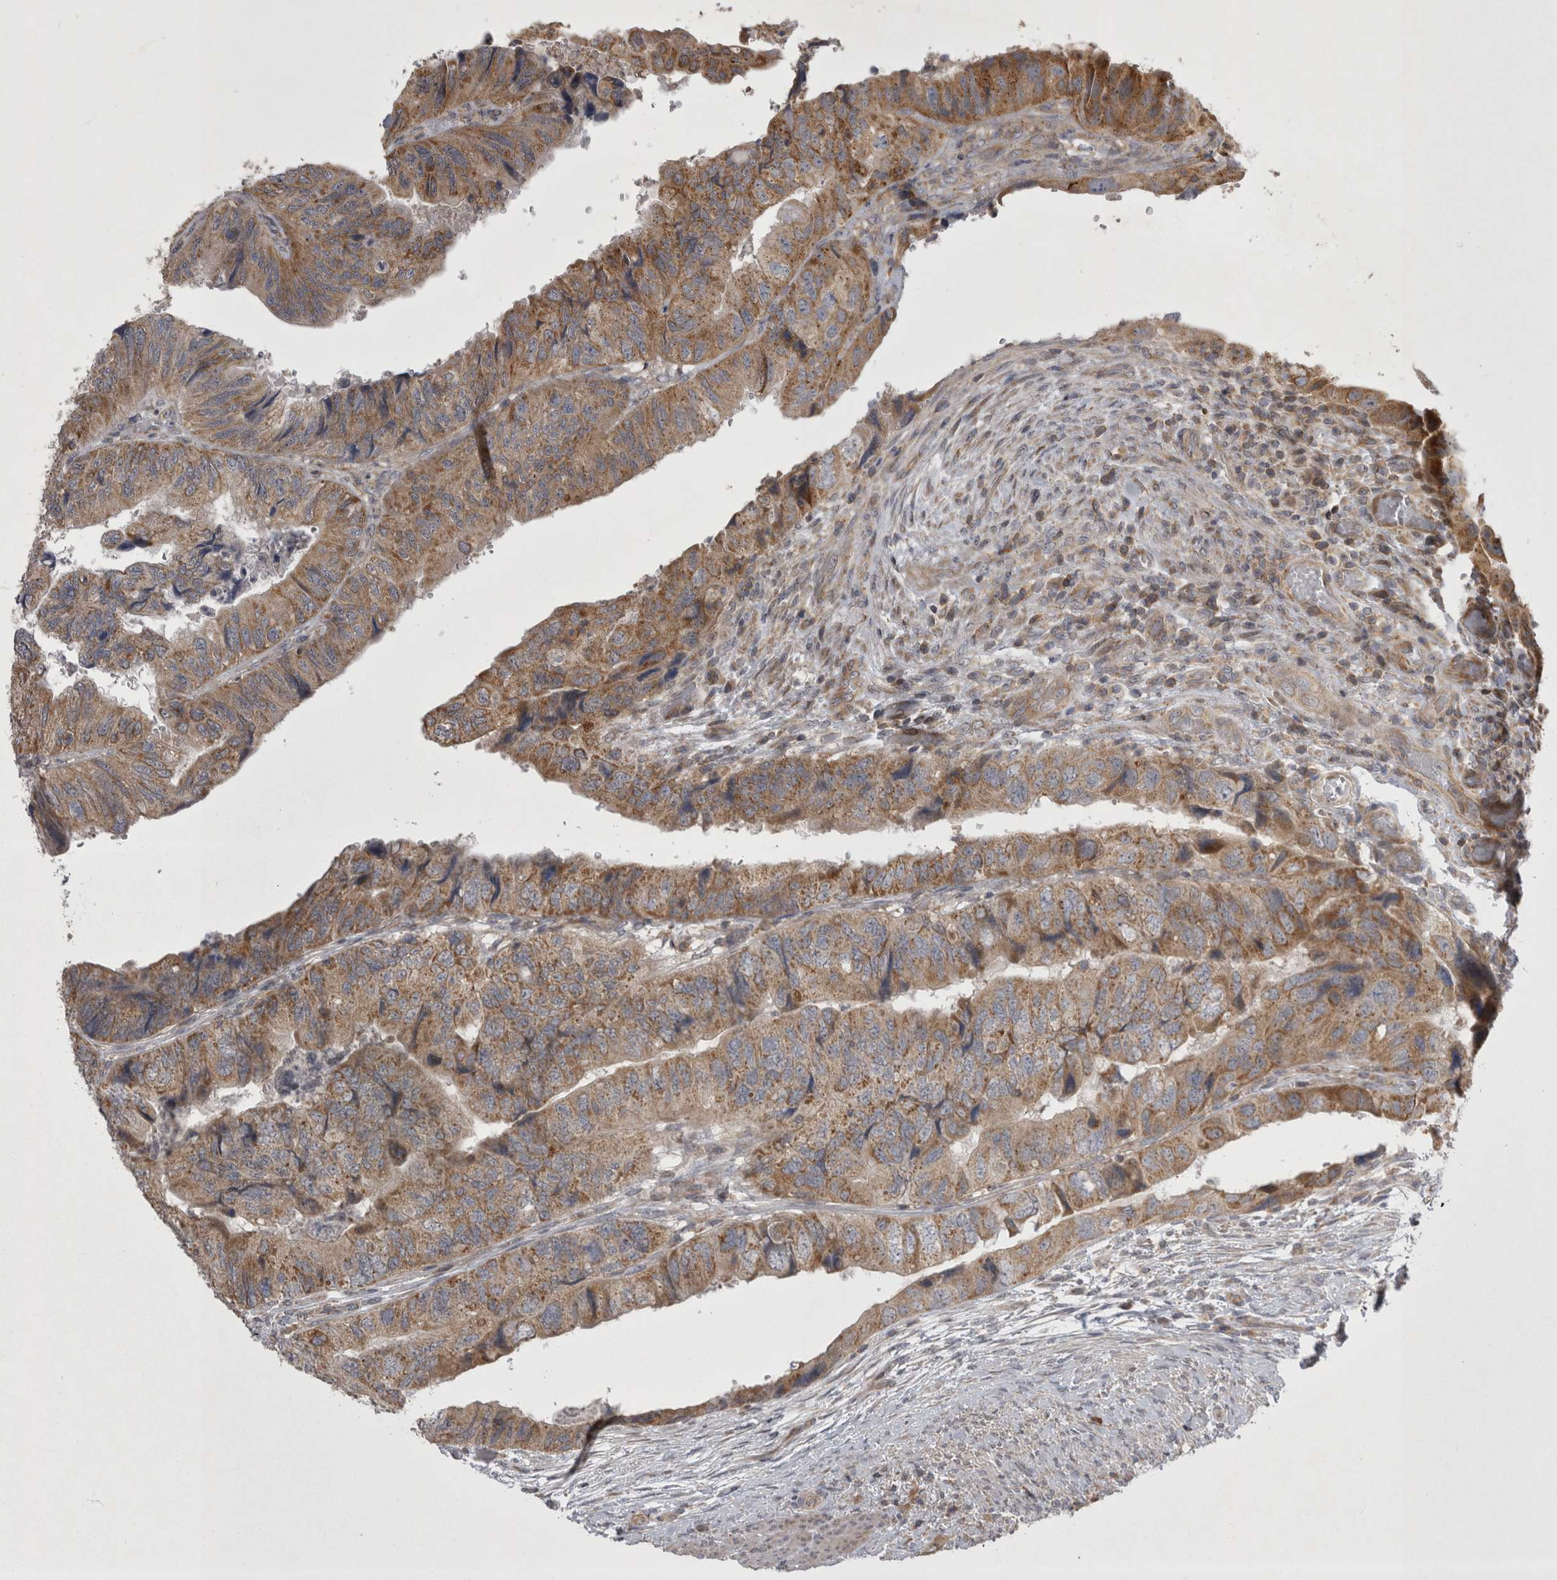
{"staining": {"intensity": "moderate", "quantity": ">75%", "location": "cytoplasmic/membranous"}, "tissue": "colorectal cancer", "cell_type": "Tumor cells", "image_type": "cancer", "snomed": [{"axis": "morphology", "description": "Adenocarcinoma, NOS"}, {"axis": "topography", "description": "Rectum"}], "caption": "Immunohistochemical staining of colorectal adenocarcinoma reveals medium levels of moderate cytoplasmic/membranous protein positivity in approximately >75% of tumor cells.", "gene": "TSPOAP1", "patient": {"sex": "male", "age": 63}}